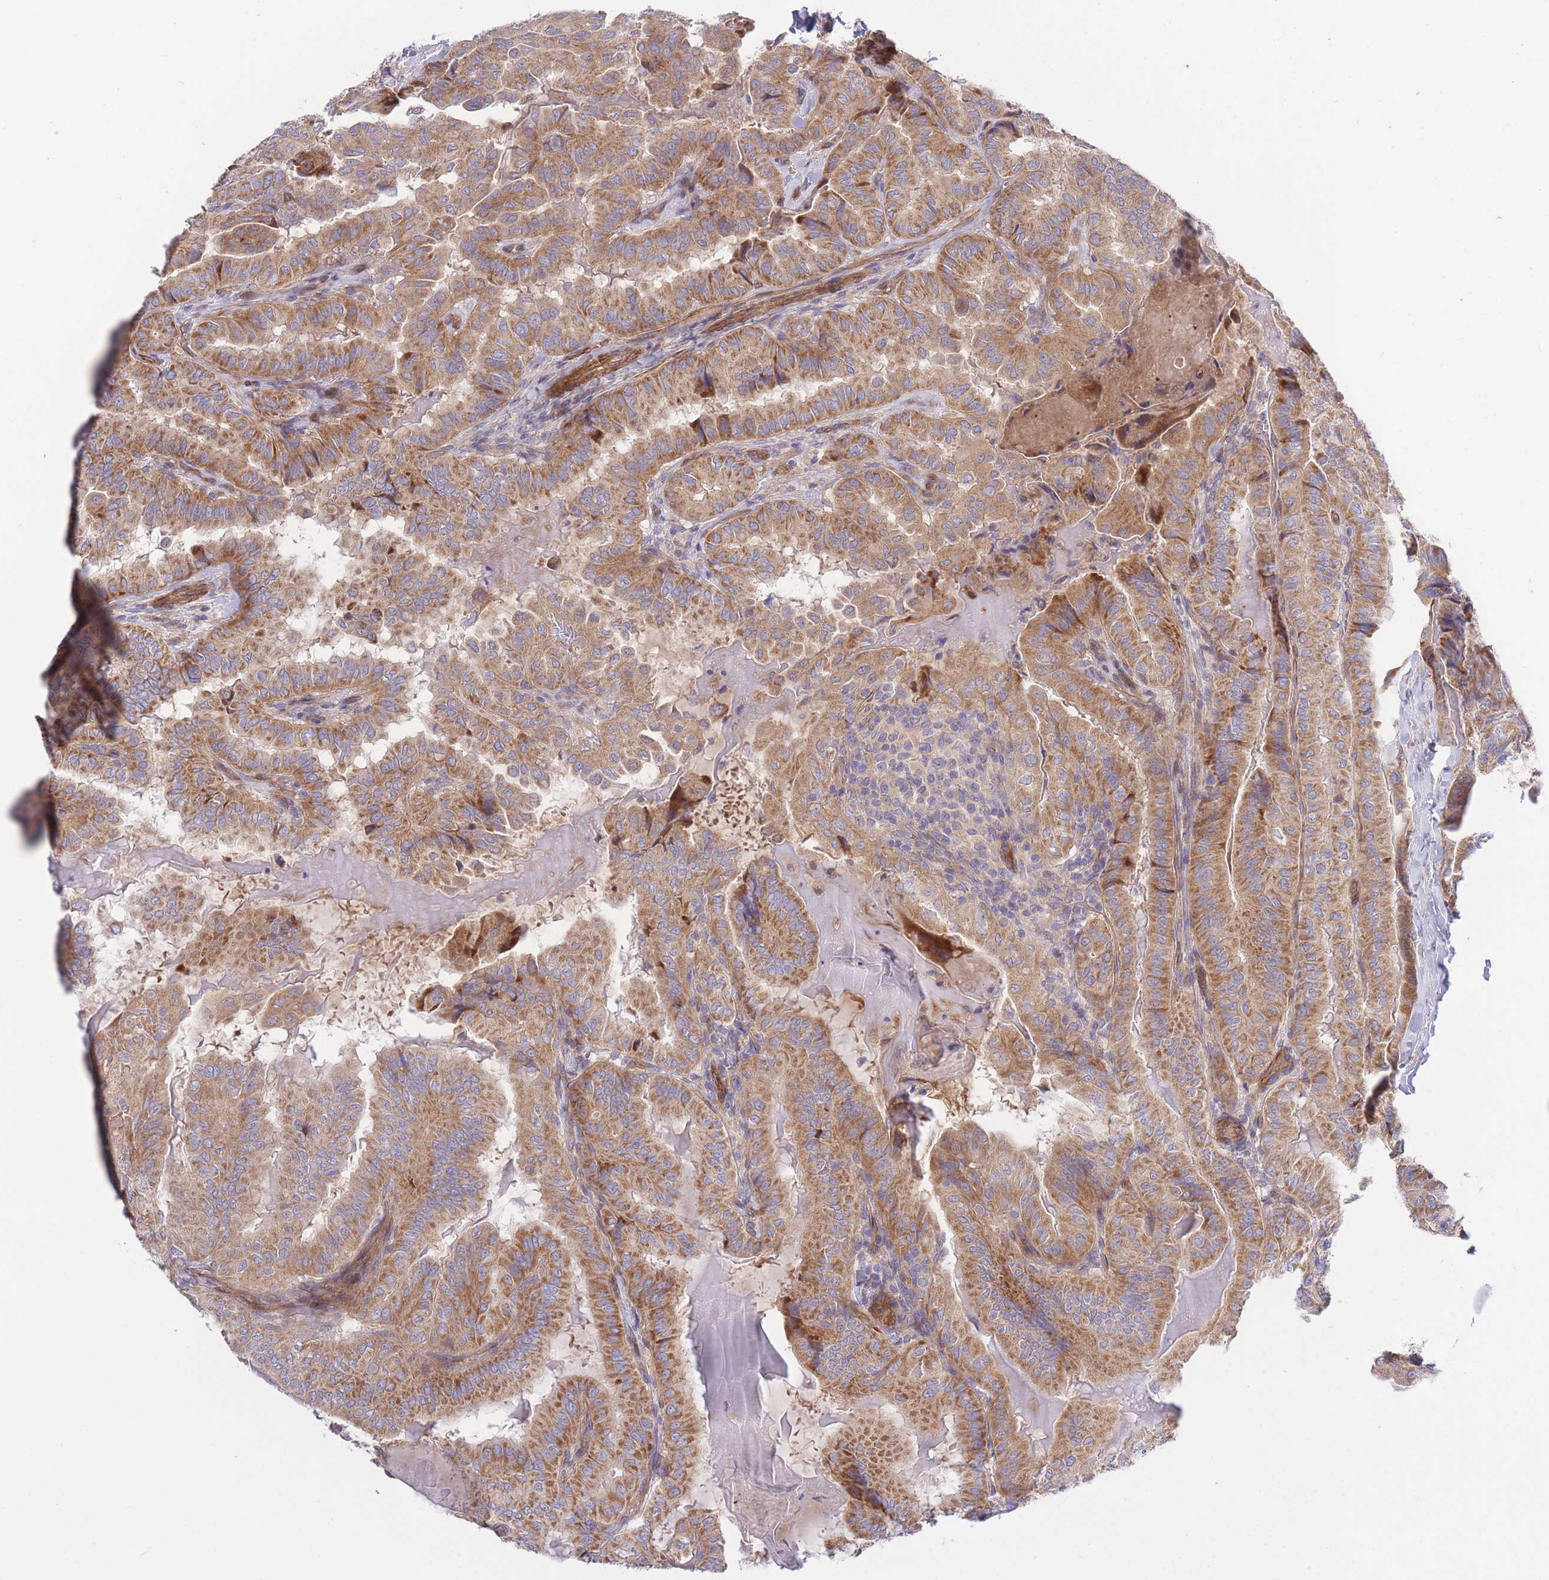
{"staining": {"intensity": "moderate", "quantity": ">75%", "location": "cytoplasmic/membranous"}, "tissue": "thyroid cancer", "cell_type": "Tumor cells", "image_type": "cancer", "snomed": [{"axis": "morphology", "description": "Papillary adenocarcinoma, NOS"}, {"axis": "topography", "description": "Thyroid gland"}], "caption": "Human thyroid cancer (papillary adenocarcinoma) stained with a protein marker displays moderate staining in tumor cells.", "gene": "CHAC1", "patient": {"sex": "female", "age": 68}}